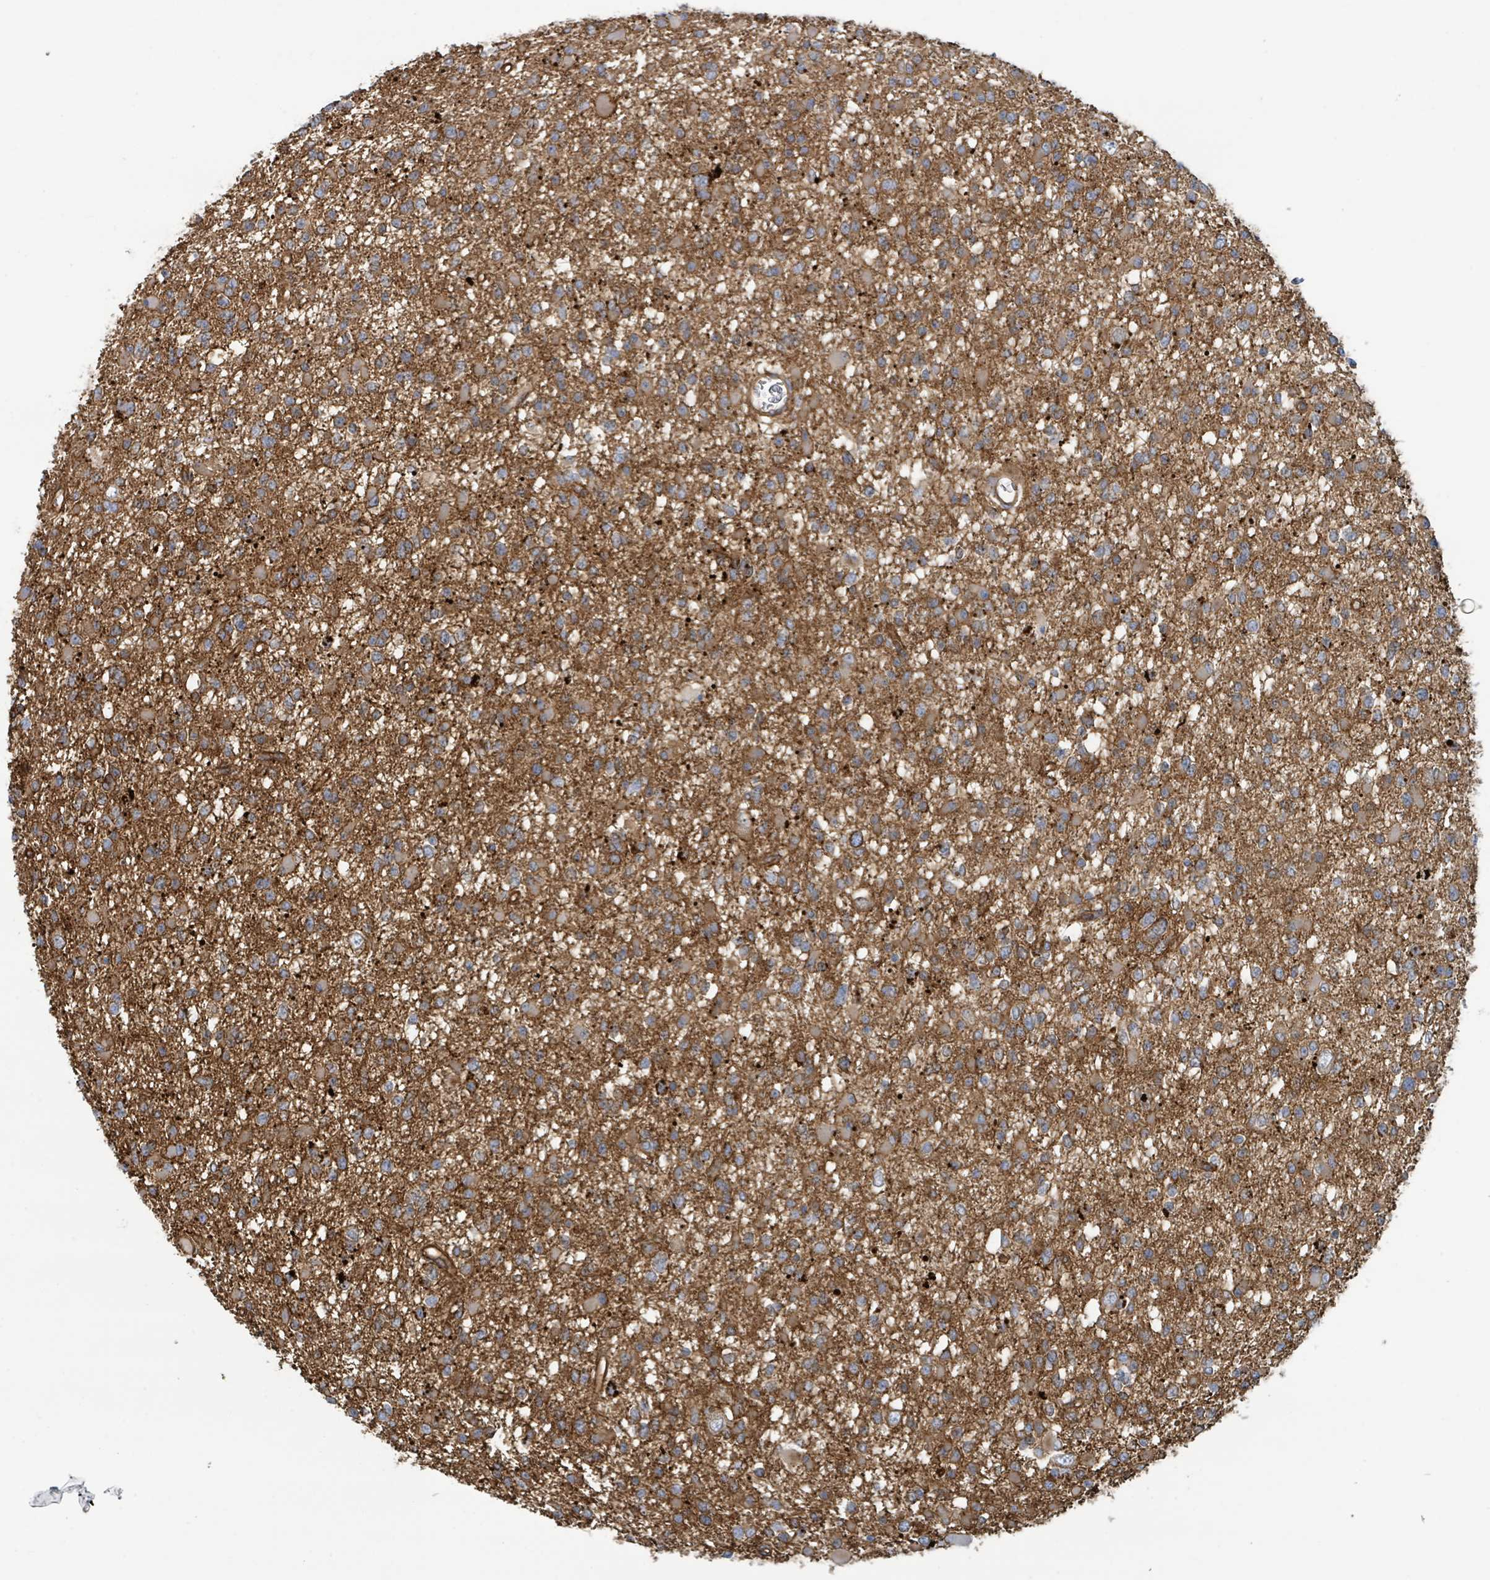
{"staining": {"intensity": "moderate", "quantity": ">75%", "location": "cytoplasmic/membranous"}, "tissue": "glioma", "cell_type": "Tumor cells", "image_type": "cancer", "snomed": [{"axis": "morphology", "description": "Glioma, malignant, Low grade"}, {"axis": "topography", "description": "Brain"}], "caption": "Immunohistochemistry (IHC) (DAB) staining of human glioma exhibits moderate cytoplasmic/membranous protein expression in approximately >75% of tumor cells. (brown staining indicates protein expression, while blue staining denotes nuclei).", "gene": "LDOC1", "patient": {"sex": "female", "age": 22}}